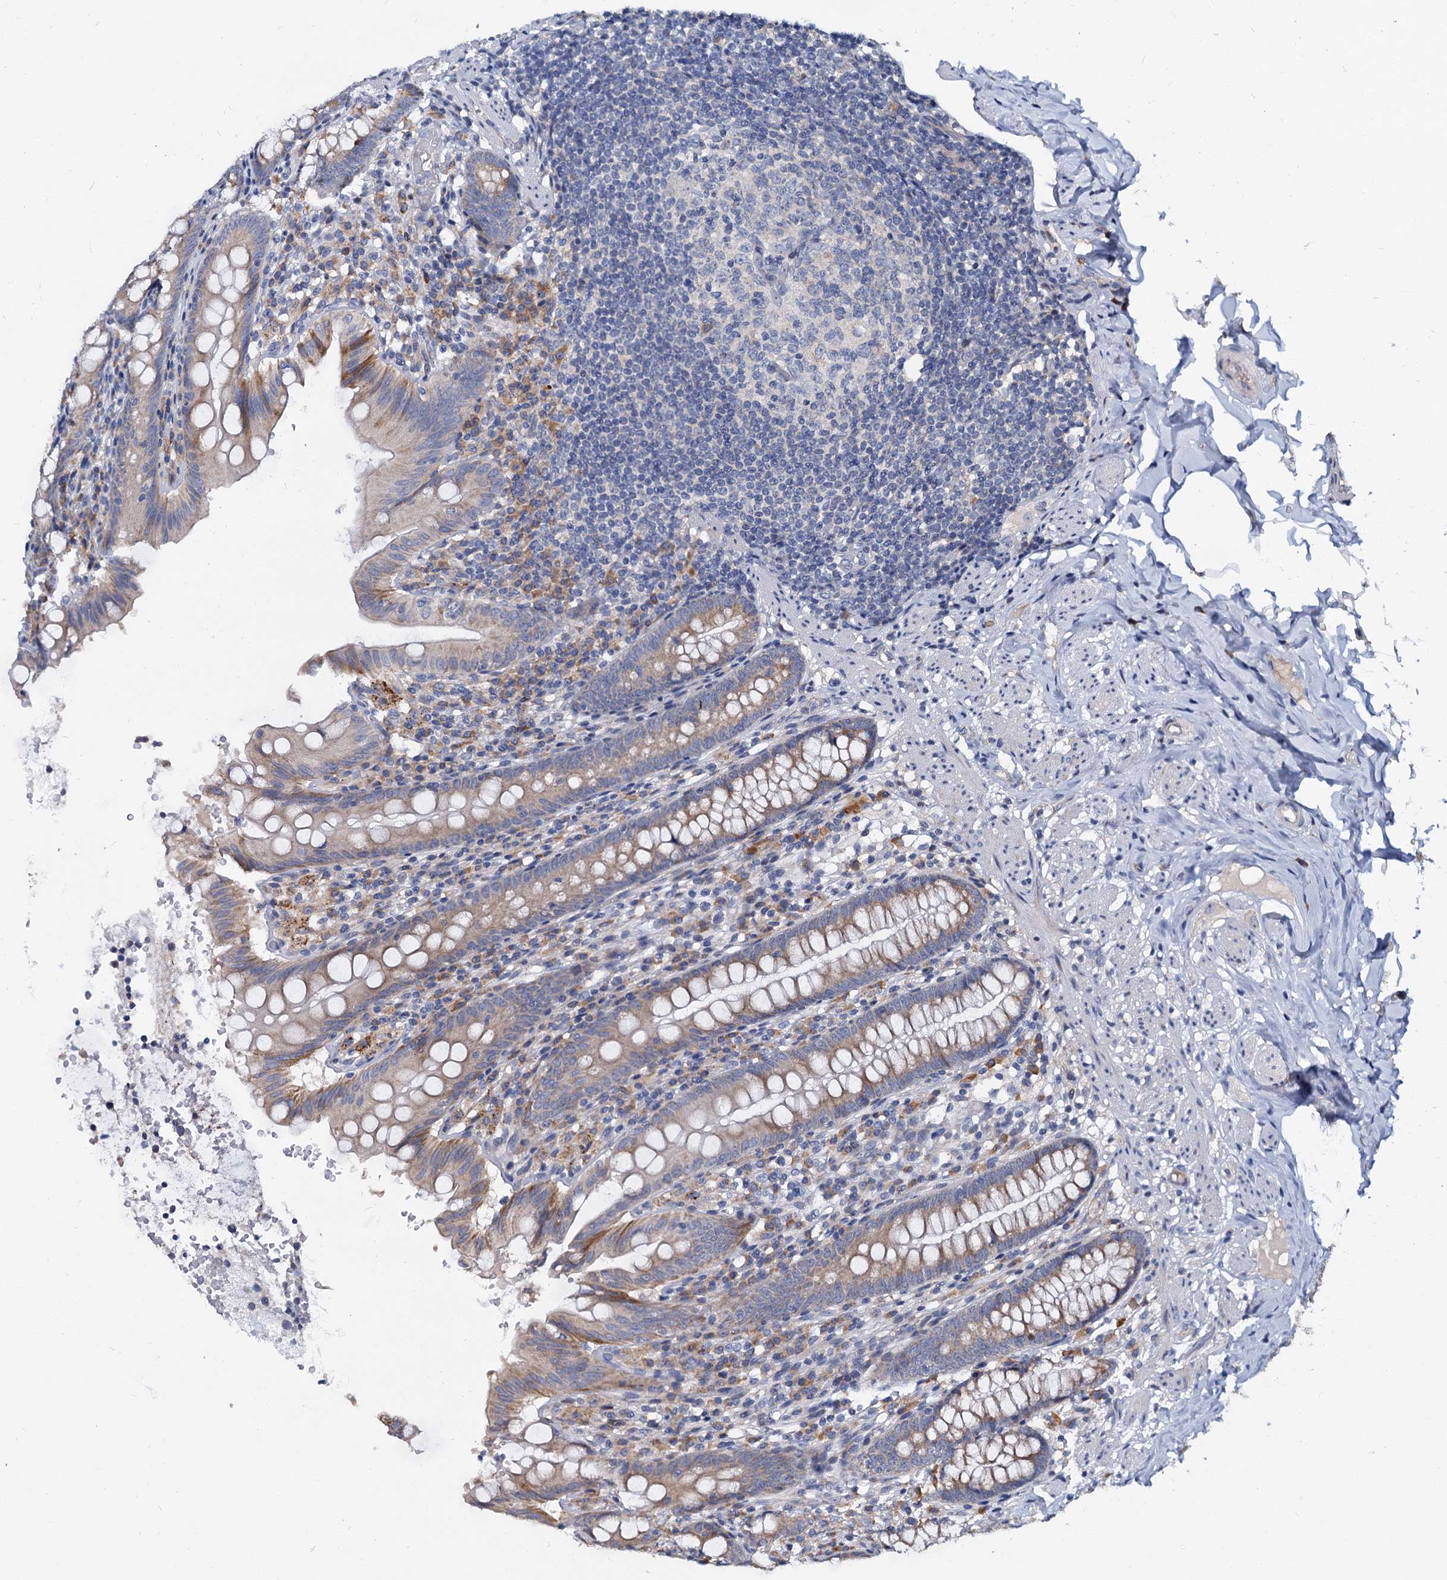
{"staining": {"intensity": "moderate", "quantity": "25%-75%", "location": "cytoplasmic/membranous"}, "tissue": "appendix", "cell_type": "Glandular cells", "image_type": "normal", "snomed": [{"axis": "morphology", "description": "Normal tissue, NOS"}, {"axis": "topography", "description": "Appendix"}], "caption": "Benign appendix displays moderate cytoplasmic/membranous expression in approximately 25%-75% of glandular cells.", "gene": "WWC3", "patient": {"sex": "male", "age": 55}}